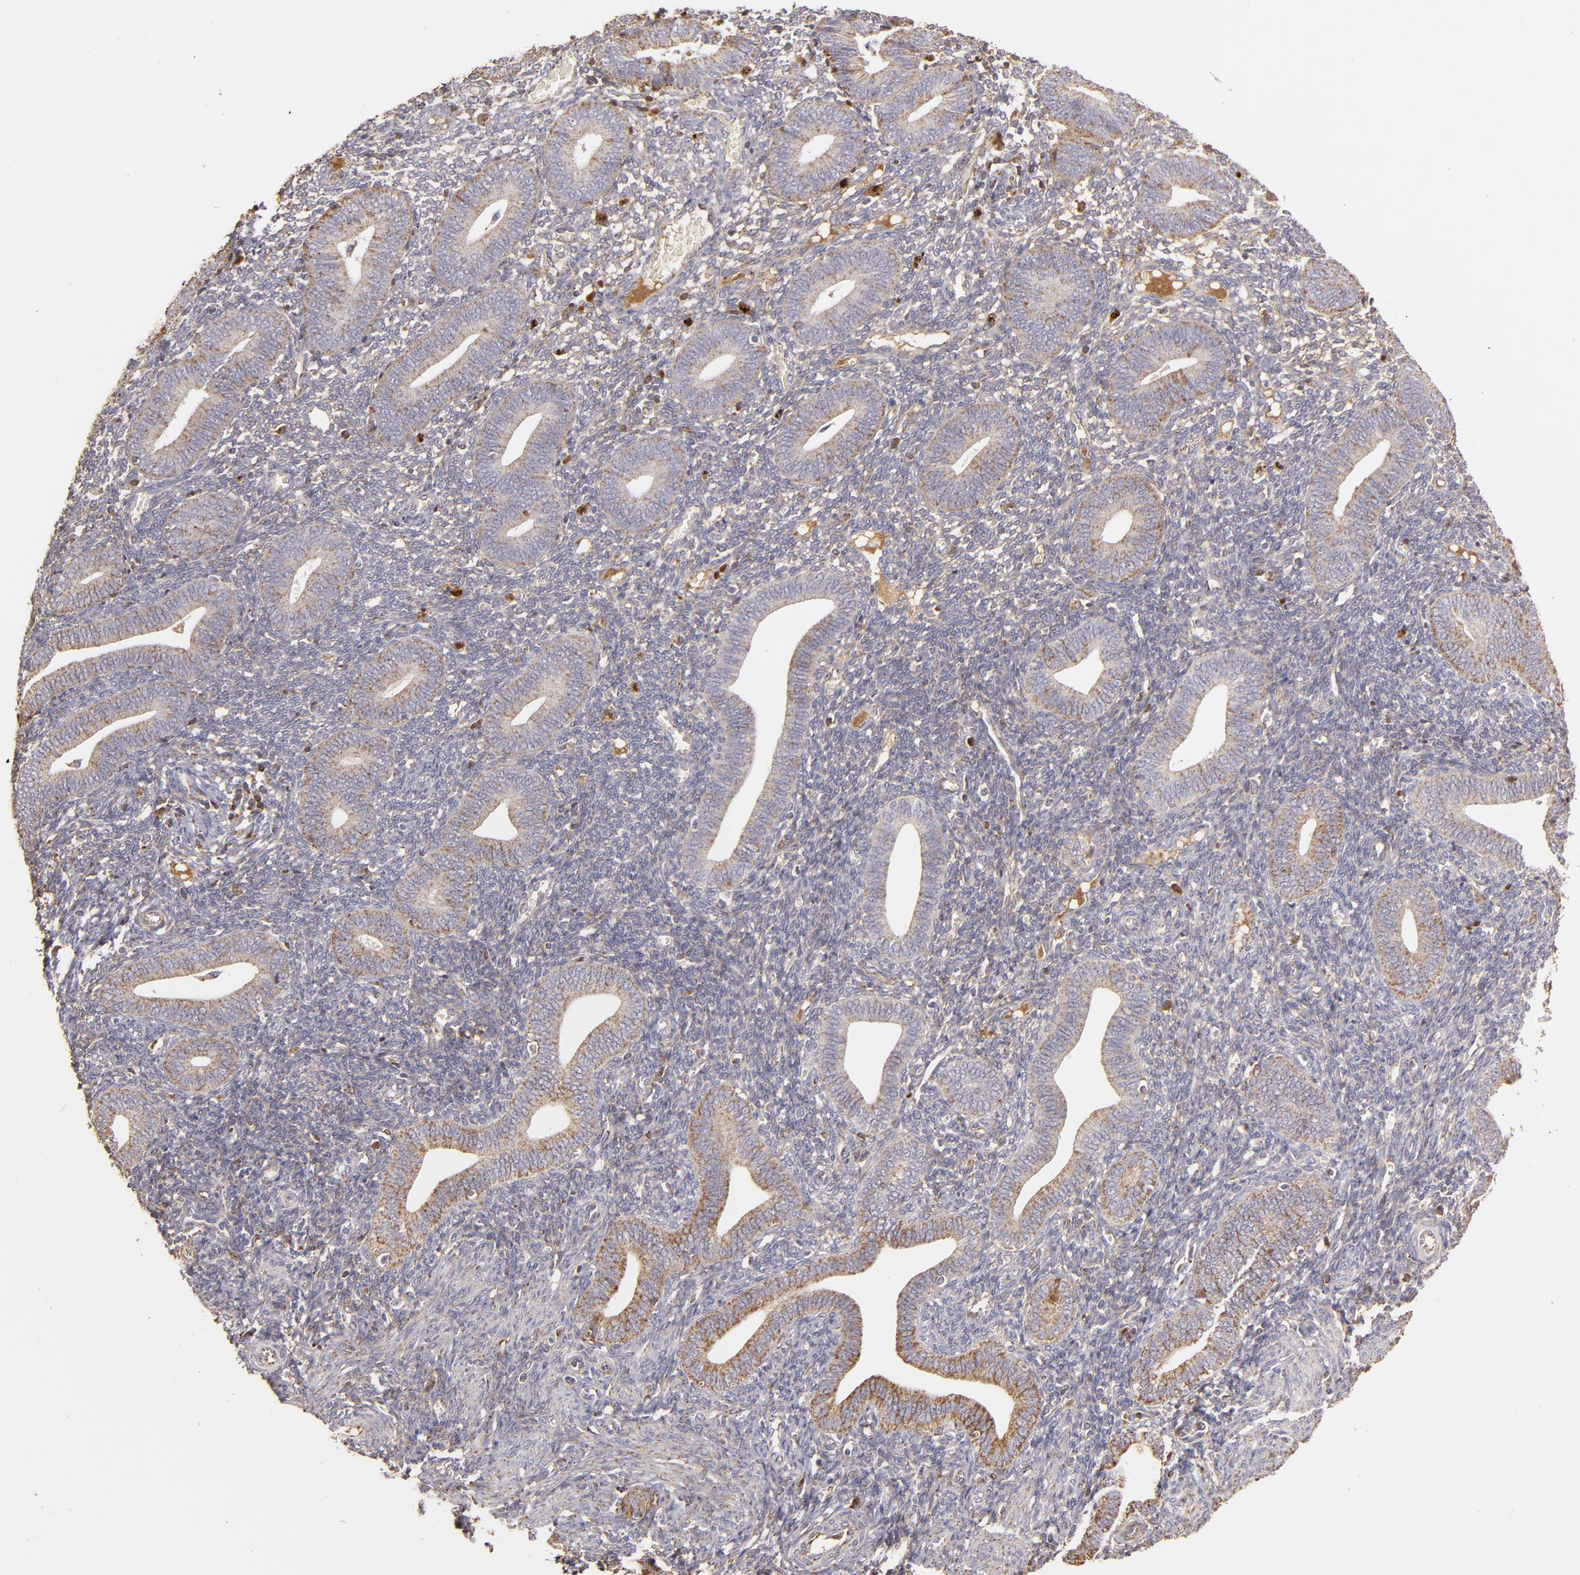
{"staining": {"intensity": "weak", "quantity": ">75%", "location": "cytoplasmic/membranous"}, "tissue": "endometrium", "cell_type": "Cells in endometrial stroma", "image_type": "normal", "snomed": [{"axis": "morphology", "description": "Normal tissue, NOS"}, {"axis": "topography", "description": "Uterus"}, {"axis": "topography", "description": "Endometrium"}], "caption": "A photomicrograph of endometrium stained for a protein reveals weak cytoplasmic/membranous brown staining in cells in endometrial stroma. Immunohistochemistry (ihc) stains the protein of interest in brown and the nuclei are stained blue.", "gene": "CFB", "patient": {"sex": "female", "age": 33}}